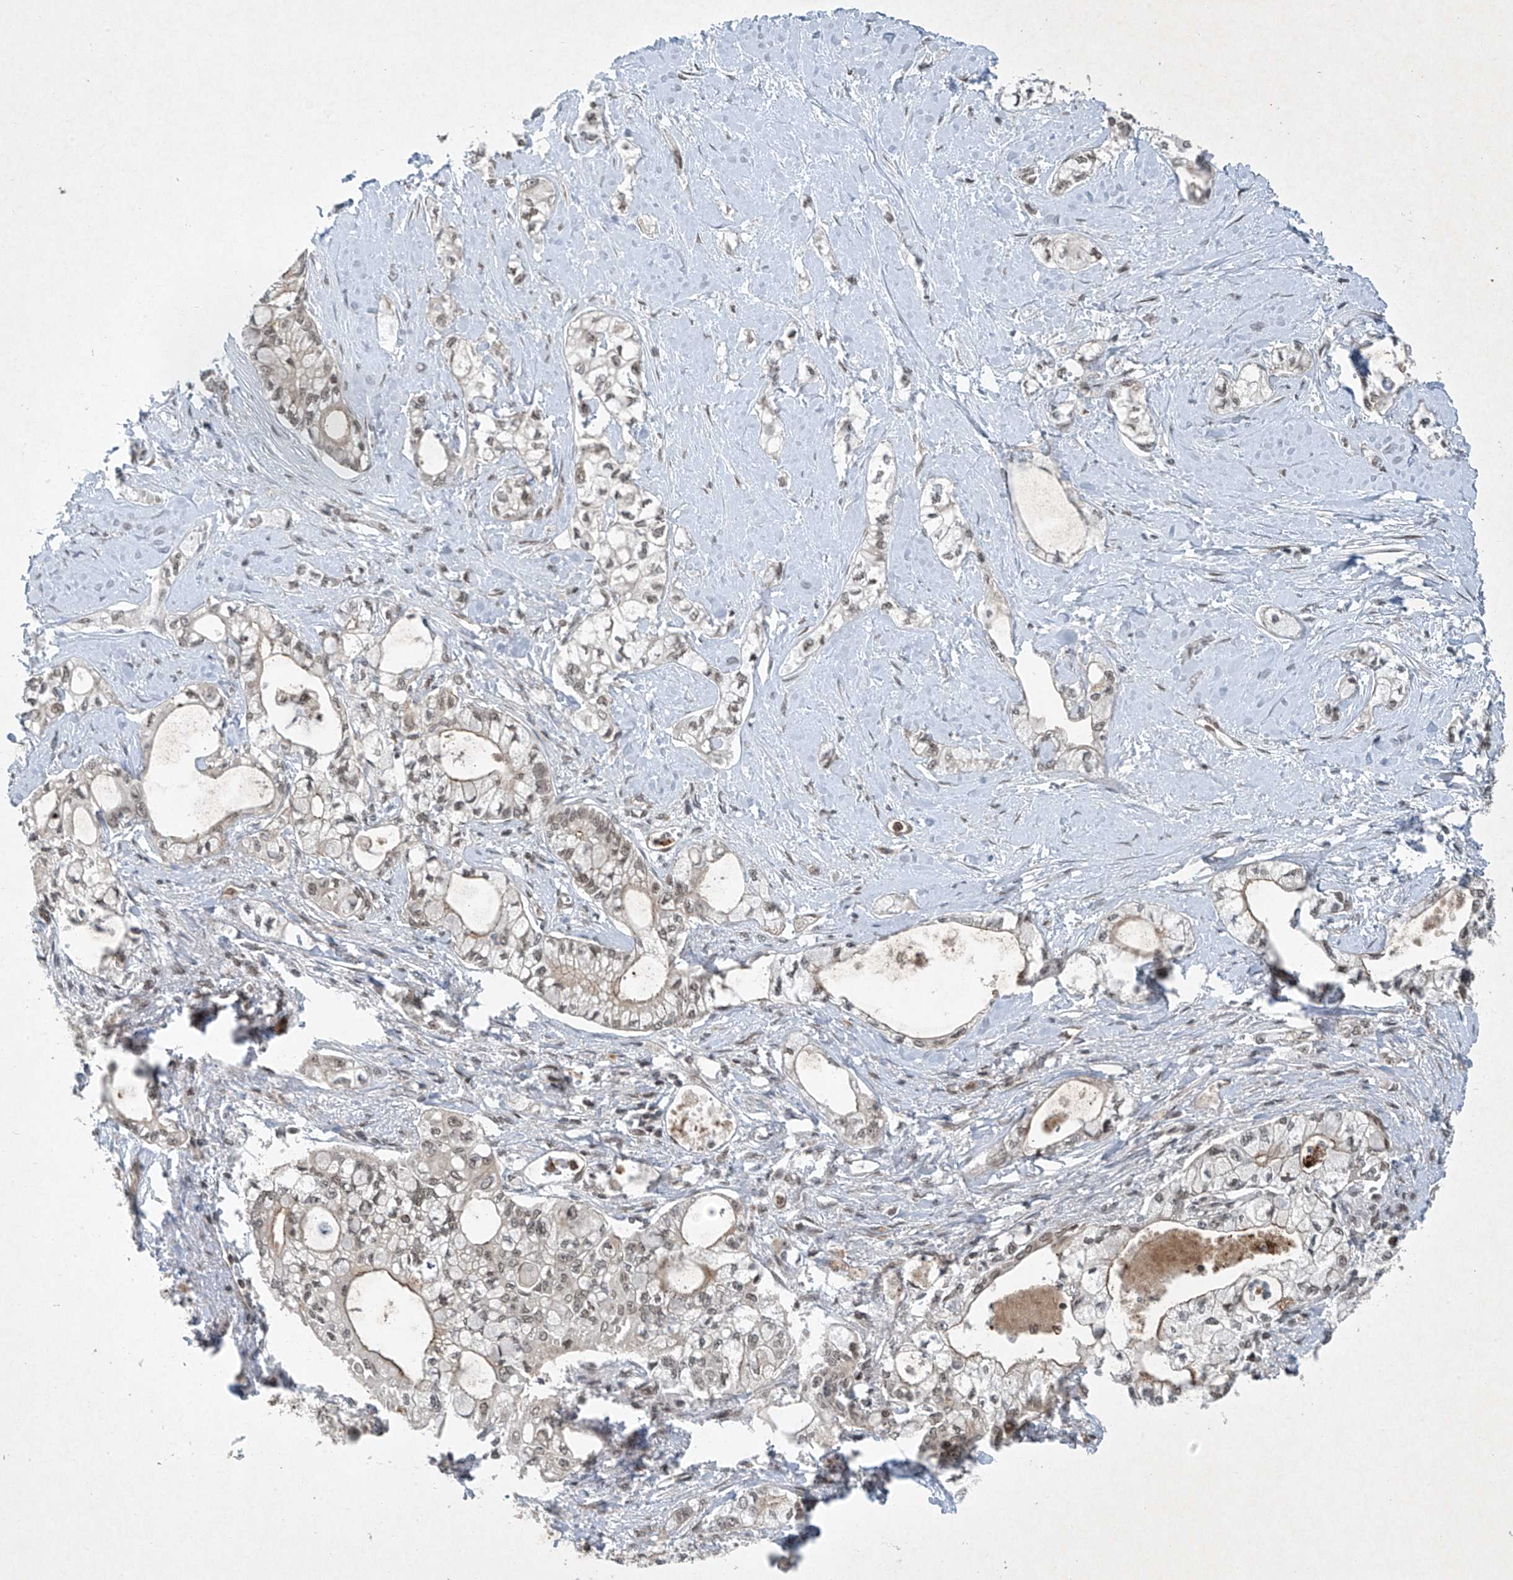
{"staining": {"intensity": "weak", "quantity": "25%-75%", "location": "nuclear"}, "tissue": "pancreatic cancer", "cell_type": "Tumor cells", "image_type": "cancer", "snomed": [{"axis": "morphology", "description": "Adenocarcinoma, NOS"}, {"axis": "topography", "description": "Pancreas"}], "caption": "Tumor cells reveal low levels of weak nuclear staining in approximately 25%-75% of cells in adenocarcinoma (pancreatic). (DAB (3,3'-diaminobenzidine) = brown stain, brightfield microscopy at high magnification).", "gene": "TAF8", "patient": {"sex": "male", "age": 70}}